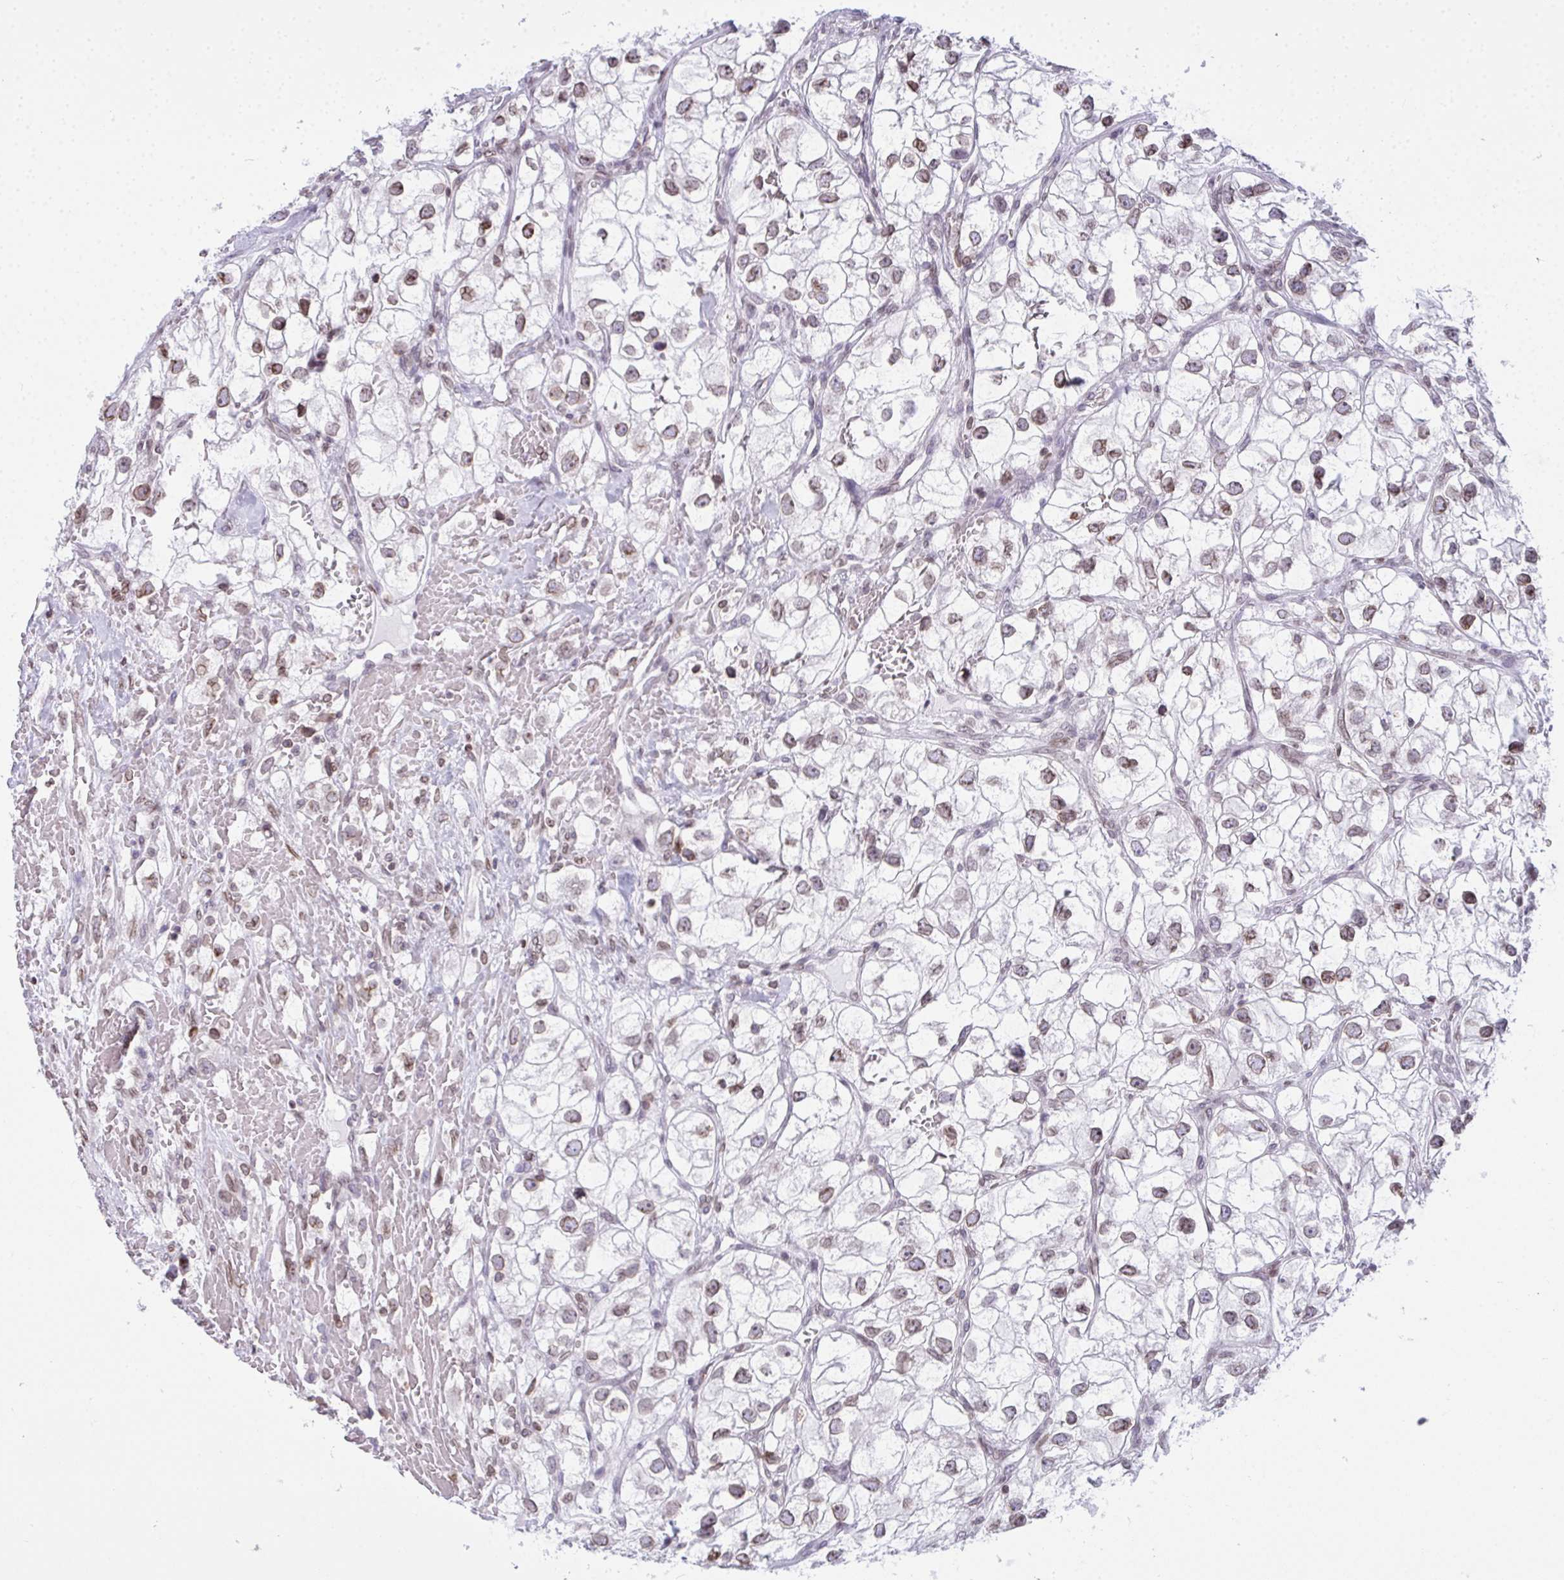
{"staining": {"intensity": "weak", "quantity": "25%-75%", "location": "cytoplasmic/membranous,nuclear"}, "tissue": "renal cancer", "cell_type": "Tumor cells", "image_type": "cancer", "snomed": [{"axis": "morphology", "description": "Adenocarcinoma, NOS"}, {"axis": "topography", "description": "Kidney"}], "caption": "IHC histopathology image of human renal cancer (adenocarcinoma) stained for a protein (brown), which displays low levels of weak cytoplasmic/membranous and nuclear staining in approximately 25%-75% of tumor cells.", "gene": "LMNB2", "patient": {"sex": "male", "age": 59}}